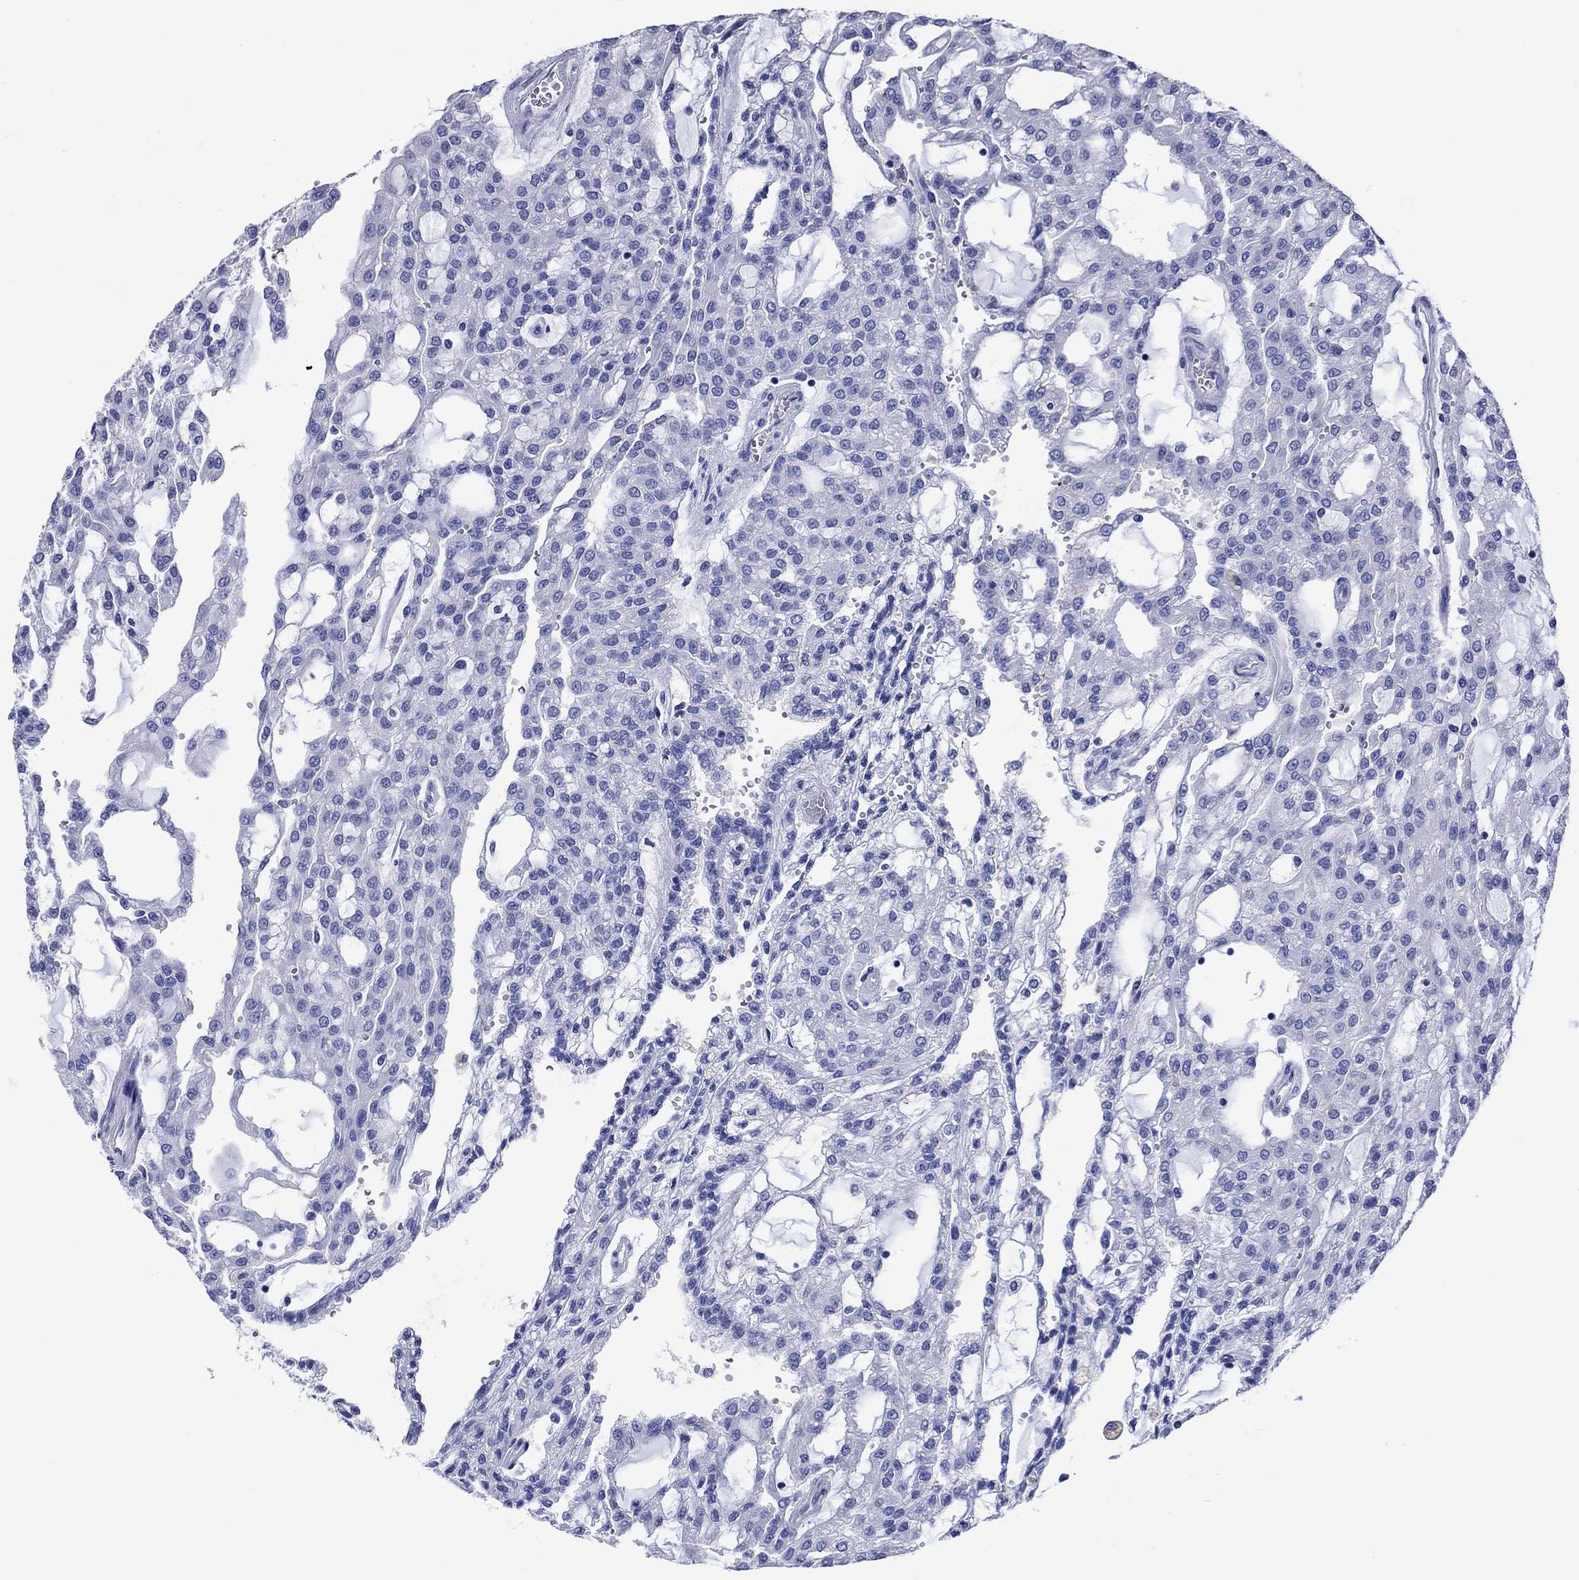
{"staining": {"intensity": "negative", "quantity": "none", "location": "none"}, "tissue": "renal cancer", "cell_type": "Tumor cells", "image_type": "cancer", "snomed": [{"axis": "morphology", "description": "Adenocarcinoma, NOS"}, {"axis": "topography", "description": "Kidney"}], "caption": "Micrograph shows no significant protein expression in tumor cells of renal cancer (adenocarcinoma).", "gene": "SLC1A2", "patient": {"sex": "male", "age": 63}}